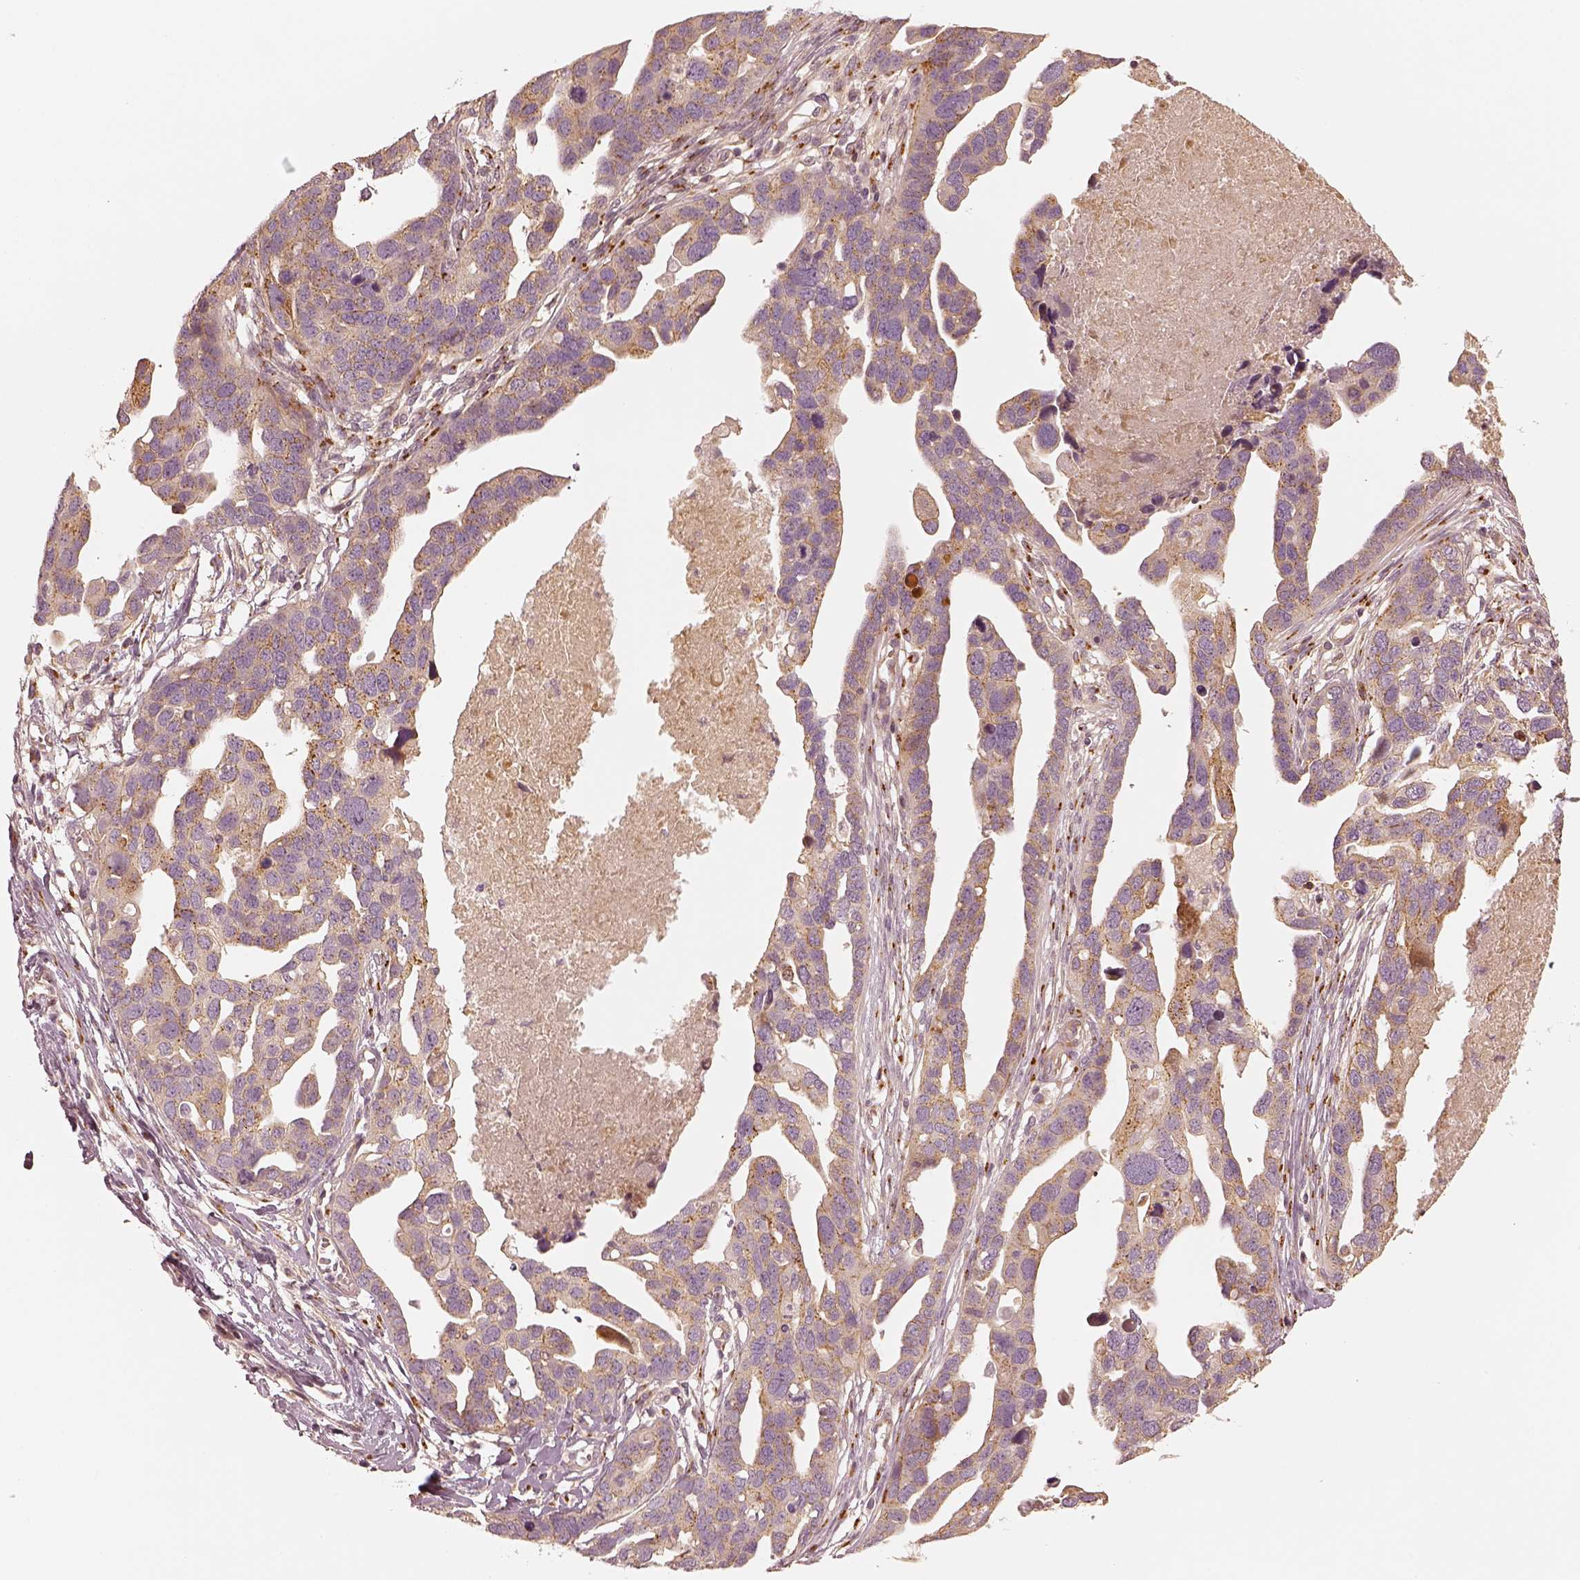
{"staining": {"intensity": "moderate", "quantity": "<25%", "location": "cytoplasmic/membranous"}, "tissue": "ovarian cancer", "cell_type": "Tumor cells", "image_type": "cancer", "snomed": [{"axis": "morphology", "description": "Cystadenocarcinoma, serous, NOS"}, {"axis": "topography", "description": "Ovary"}], "caption": "The histopathology image demonstrates staining of serous cystadenocarcinoma (ovarian), revealing moderate cytoplasmic/membranous protein staining (brown color) within tumor cells. Using DAB (3,3'-diaminobenzidine) (brown) and hematoxylin (blue) stains, captured at high magnification using brightfield microscopy.", "gene": "GORASP2", "patient": {"sex": "female", "age": 54}}